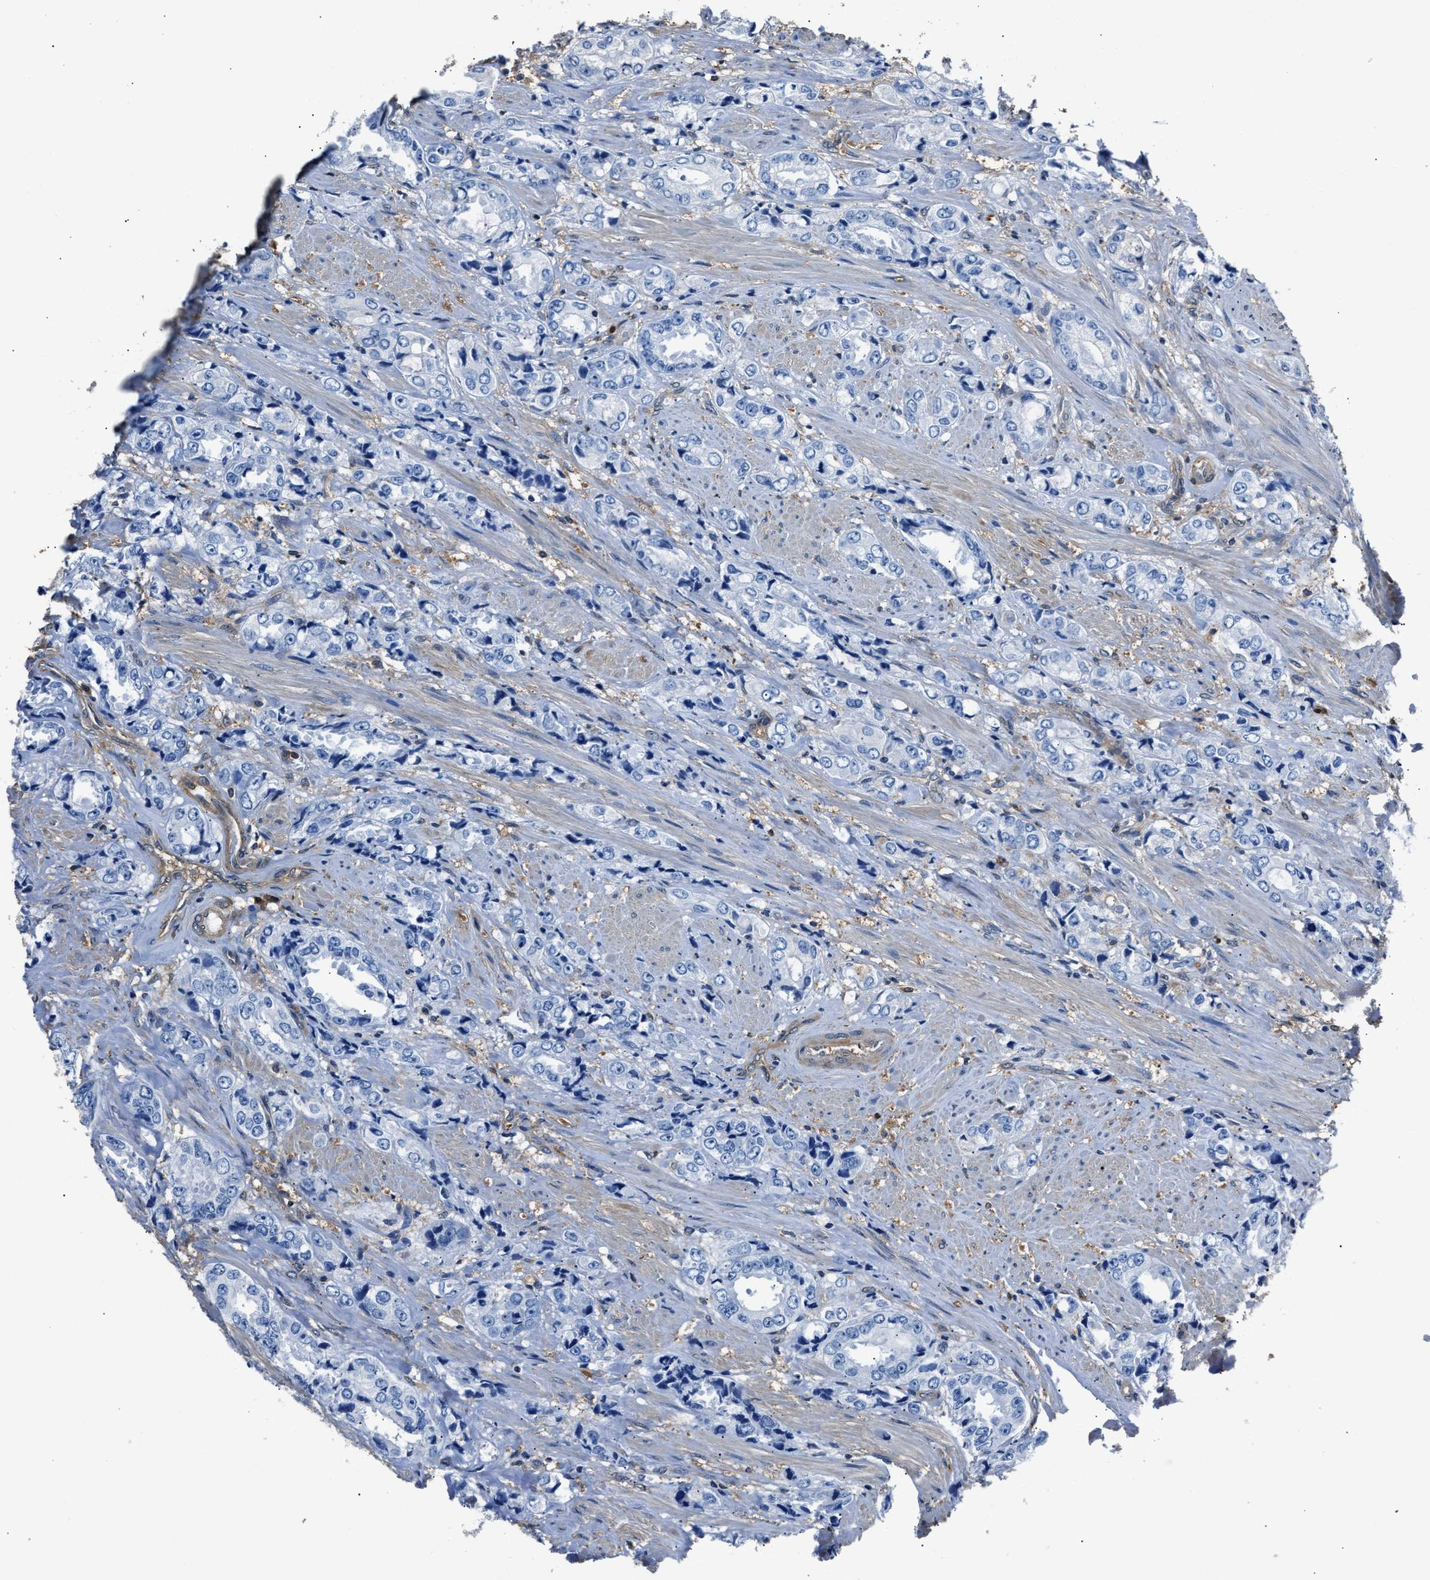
{"staining": {"intensity": "negative", "quantity": "none", "location": "none"}, "tissue": "prostate cancer", "cell_type": "Tumor cells", "image_type": "cancer", "snomed": [{"axis": "morphology", "description": "Adenocarcinoma, High grade"}, {"axis": "topography", "description": "Prostate"}], "caption": "An IHC micrograph of prostate cancer is shown. There is no staining in tumor cells of prostate cancer.", "gene": "GSTP1", "patient": {"sex": "male", "age": 61}}